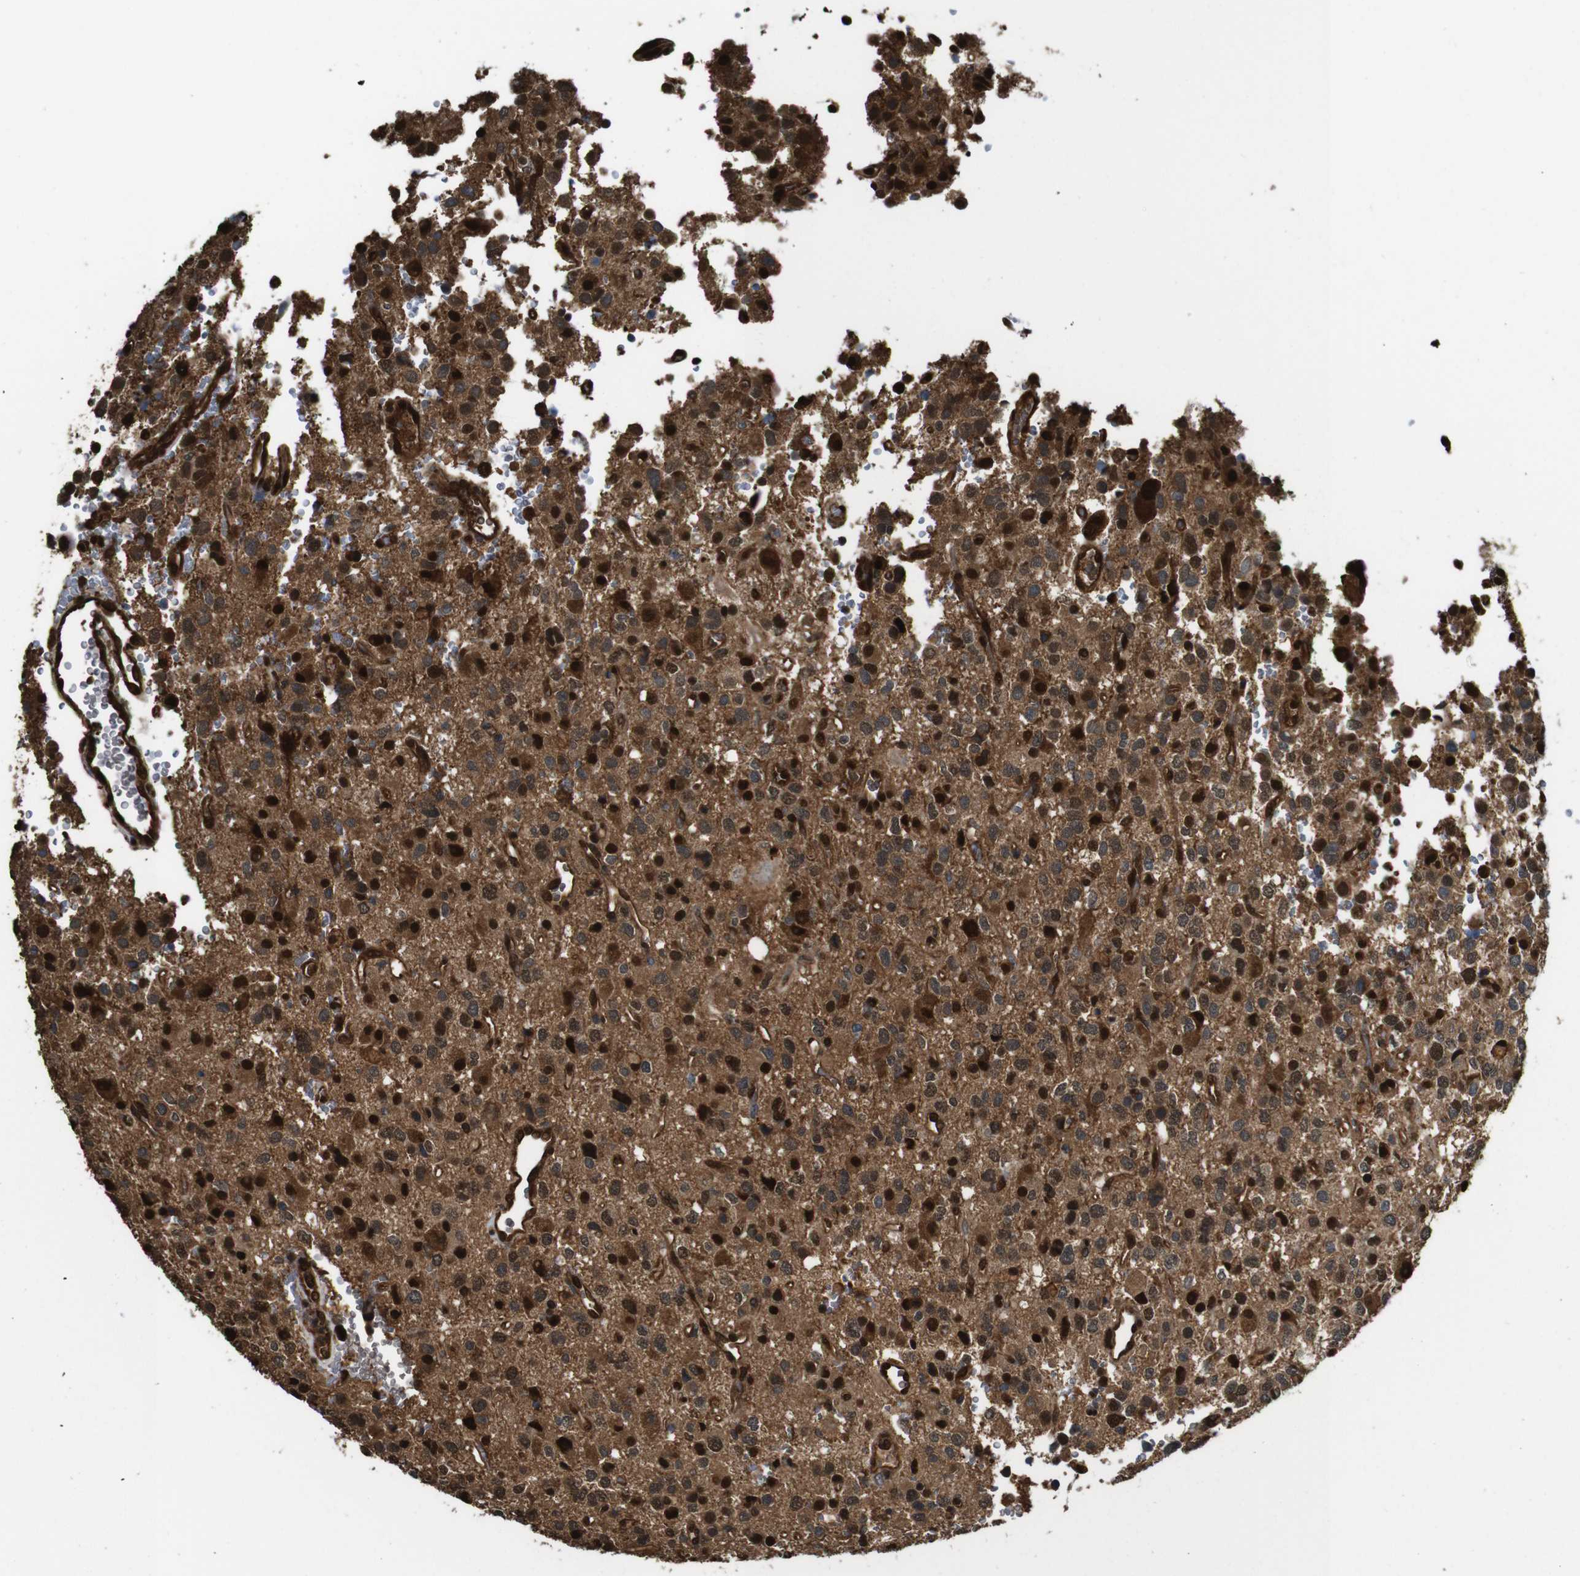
{"staining": {"intensity": "strong", "quantity": ">75%", "location": "cytoplasmic/membranous,nuclear"}, "tissue": "glioma", "cell_type": "Tumor cells", "image_type": "cancer", "snomed": [{"axis": "morphology", "description": "Glioma, malignant, High grade"}, {"axis": "topography", "description": "Brain"}], "caption": "There is high levels of strong cytoplasmic/membranous and nuclear positivity in tumor cells of glioma, as demonstrated by immunohistochemical staining (brown color).", "gene": "VCP", "patient": {"sex": "male", "age": 47}}